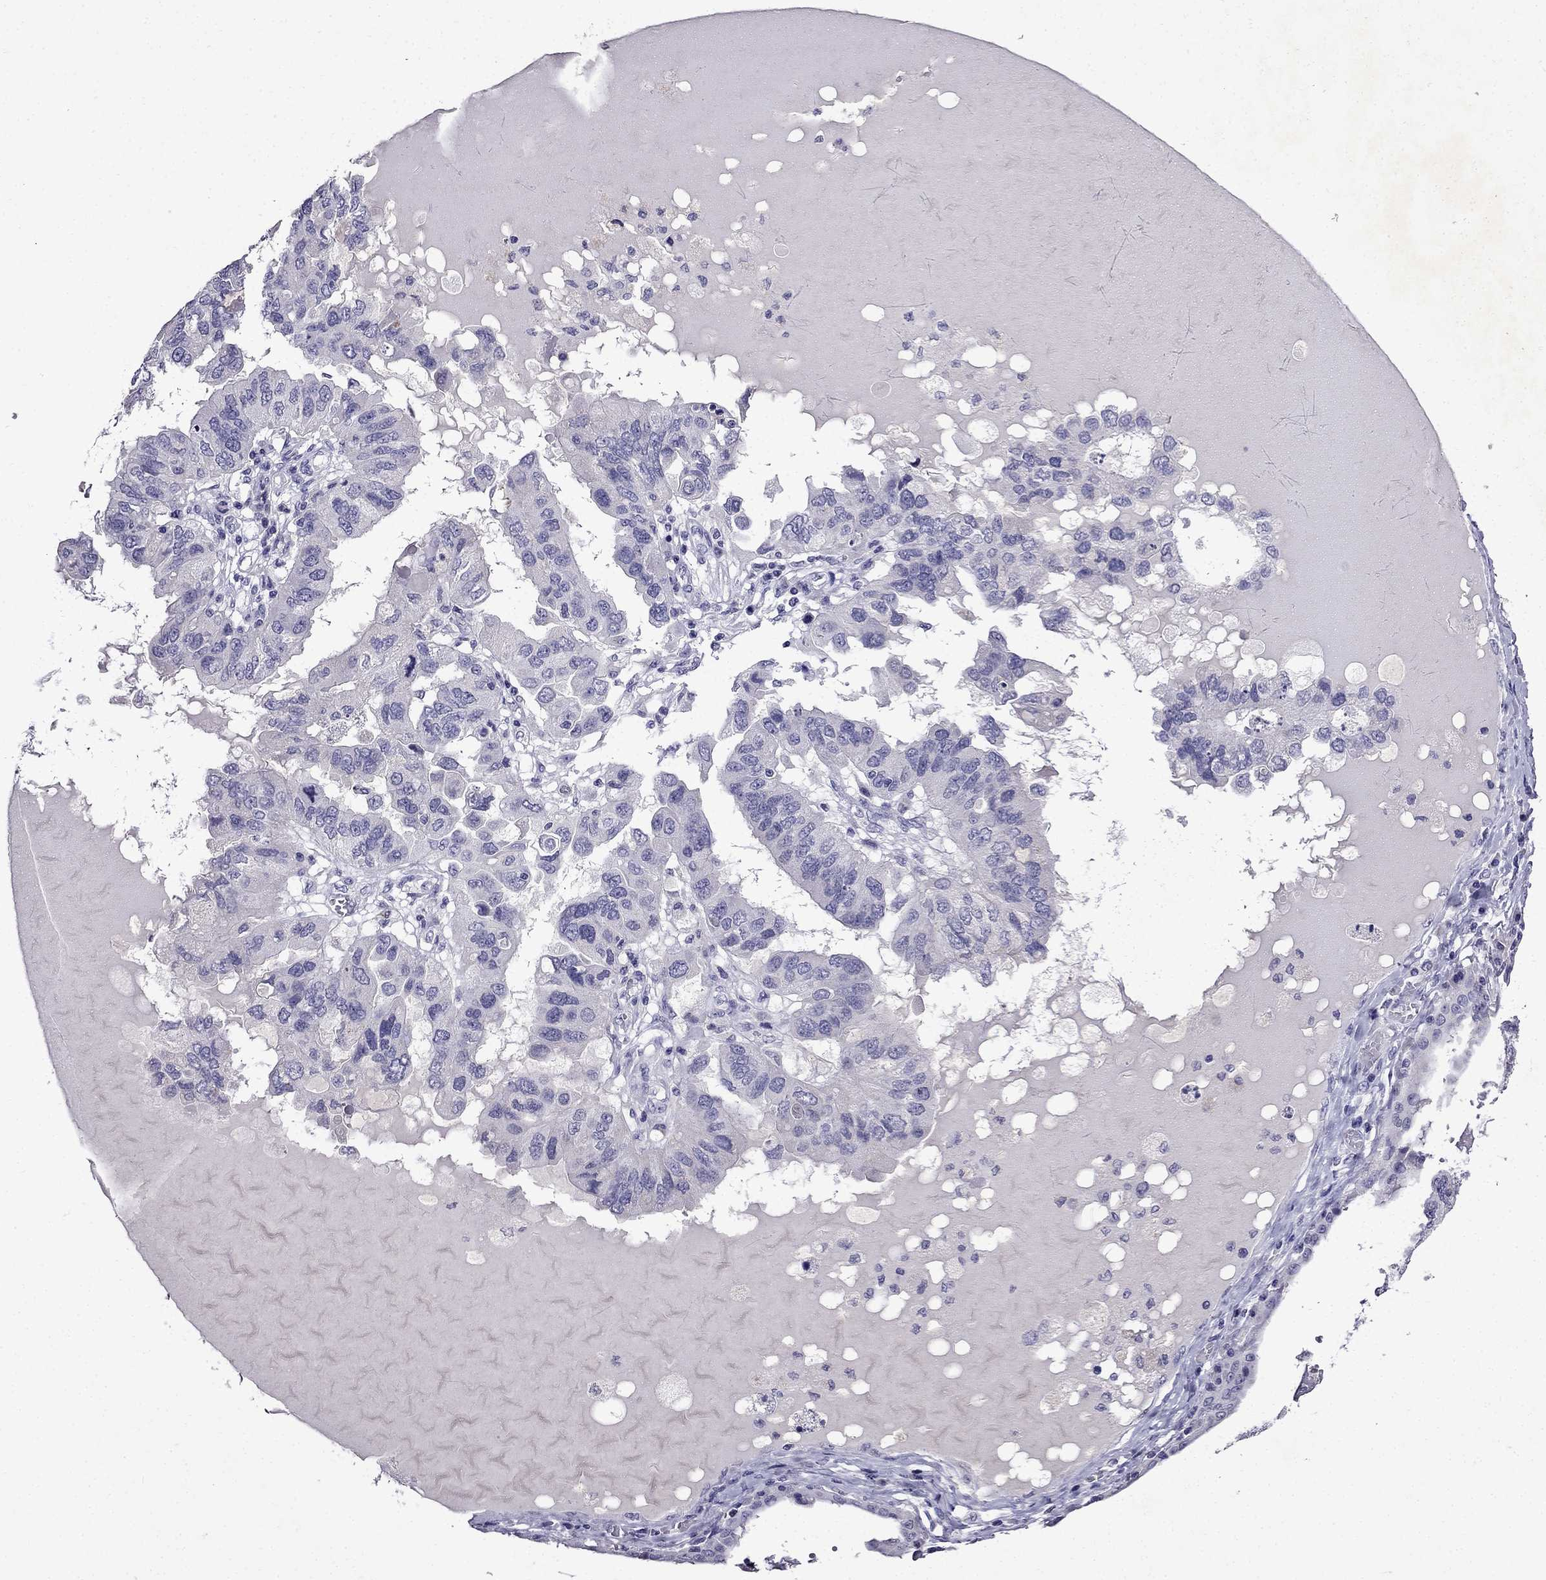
{"staining": {"intensity": "negative", "quantity": "none", "location": "none"}, "tissue": "ovarian cancer", "cell_type": "Tumor cells", "image_type": "cancer", "snomed": [{"axis": "morphology", "description": "Cystadenocarcinoma, serous, NOS"}, {"axis": "topography", "description": "Ovary"}], "caption": "Protein analysis of serous cystadenocarcinoma (ovarian) demonstrates no significant positivity in tumor cells.", "gene": "DNAH17", "patient": {"sex": "female", "age": 79}}